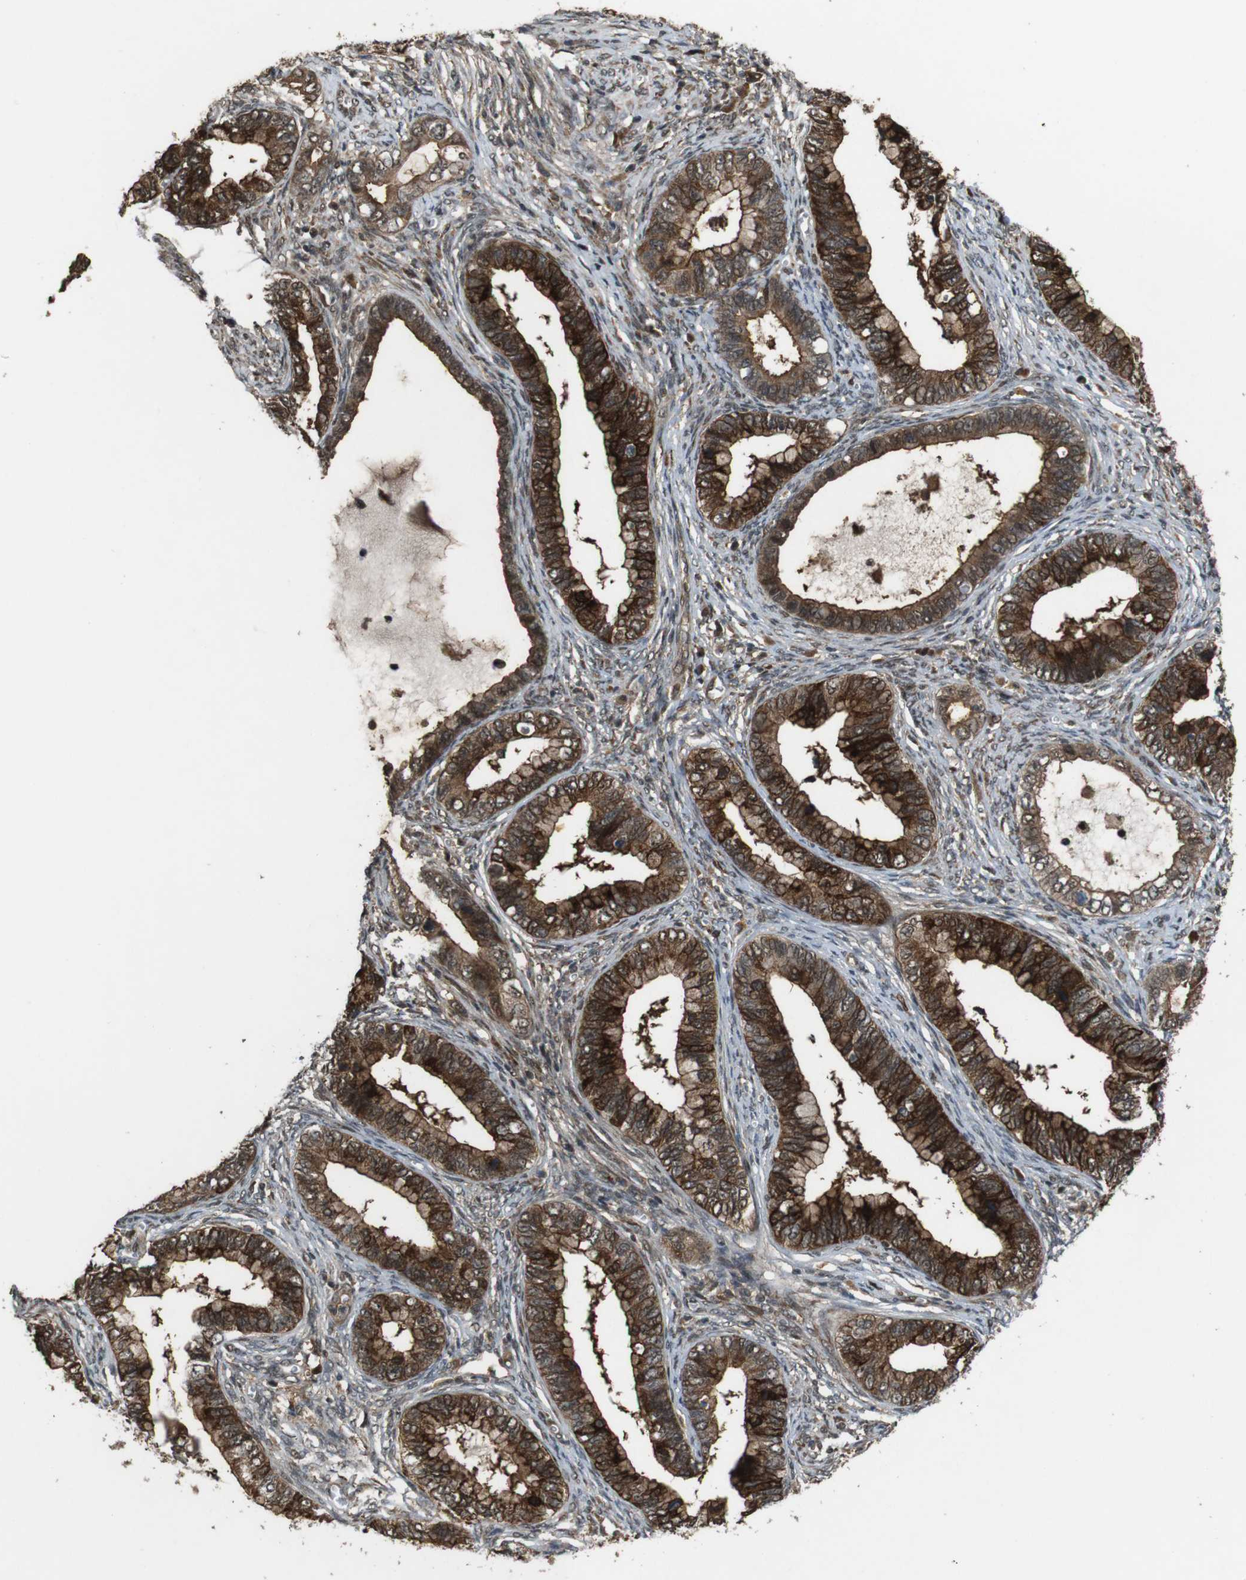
{"staining": {"intensity": "strong", "quantity": ">75%", "location": "cytoplasmic/membranous,nuclear"}, "tissue": "cervical cancer", "cell_type": "Tumor cells", "image_type": "cancer", "snomed": [{"axis": "morphology", "description": "Adenocarcinoma, NOS"}, {"axis": "topography", "description": "Cervix"}], "caption": "Tumor cells exhibit high levels of strong cytoplasmic/membranous and nuclear positivity in about >75% of cells in human cervical adenocarcinoma. (DAB IHC with brightfield microscopy, high magnification).", "gene": "CDC34", "patient": {"sex": "female", "age": 44}}